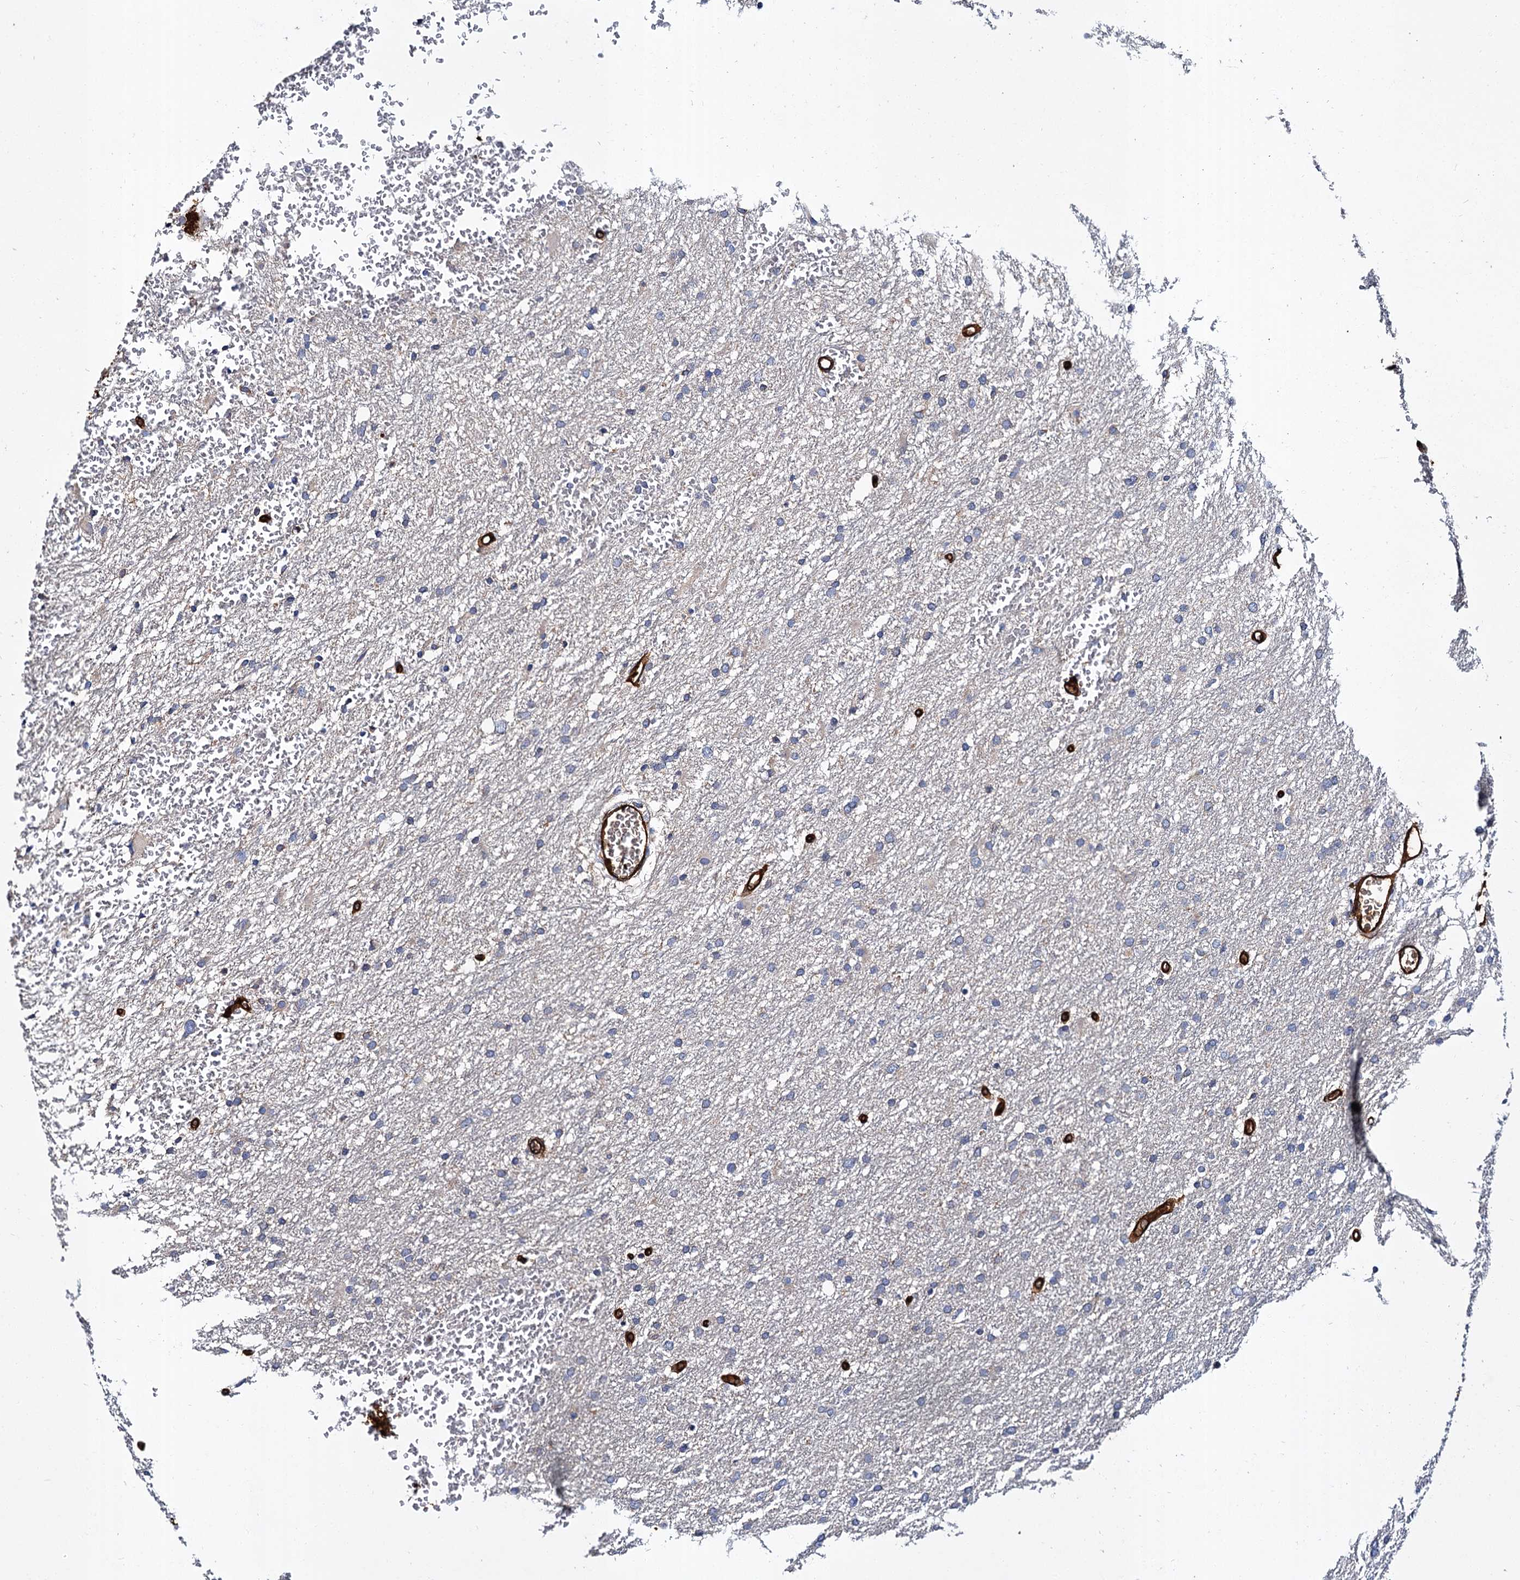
{"staining": {"intensity": "negative", "quantity": "none", "location": "none"}, "tissue": "glioma", "cell_type": "Tumor cells", "image_type": "cancer", "snomed": [{"axis": "morphology", "description": "Glioma, malignant, High grade"}, {"axis": "topography", "description": "Cerebral cortex"}], "caption": "An image of malignant high-grade glioma stained for a protein reveals no brown staining in tumor cells. (DAB (3,3'-diaminobenzidine) immunohistochemistry, high magnification).", "gene": "CACNA1C", "patient": {"sex": "female", "age": 36}}